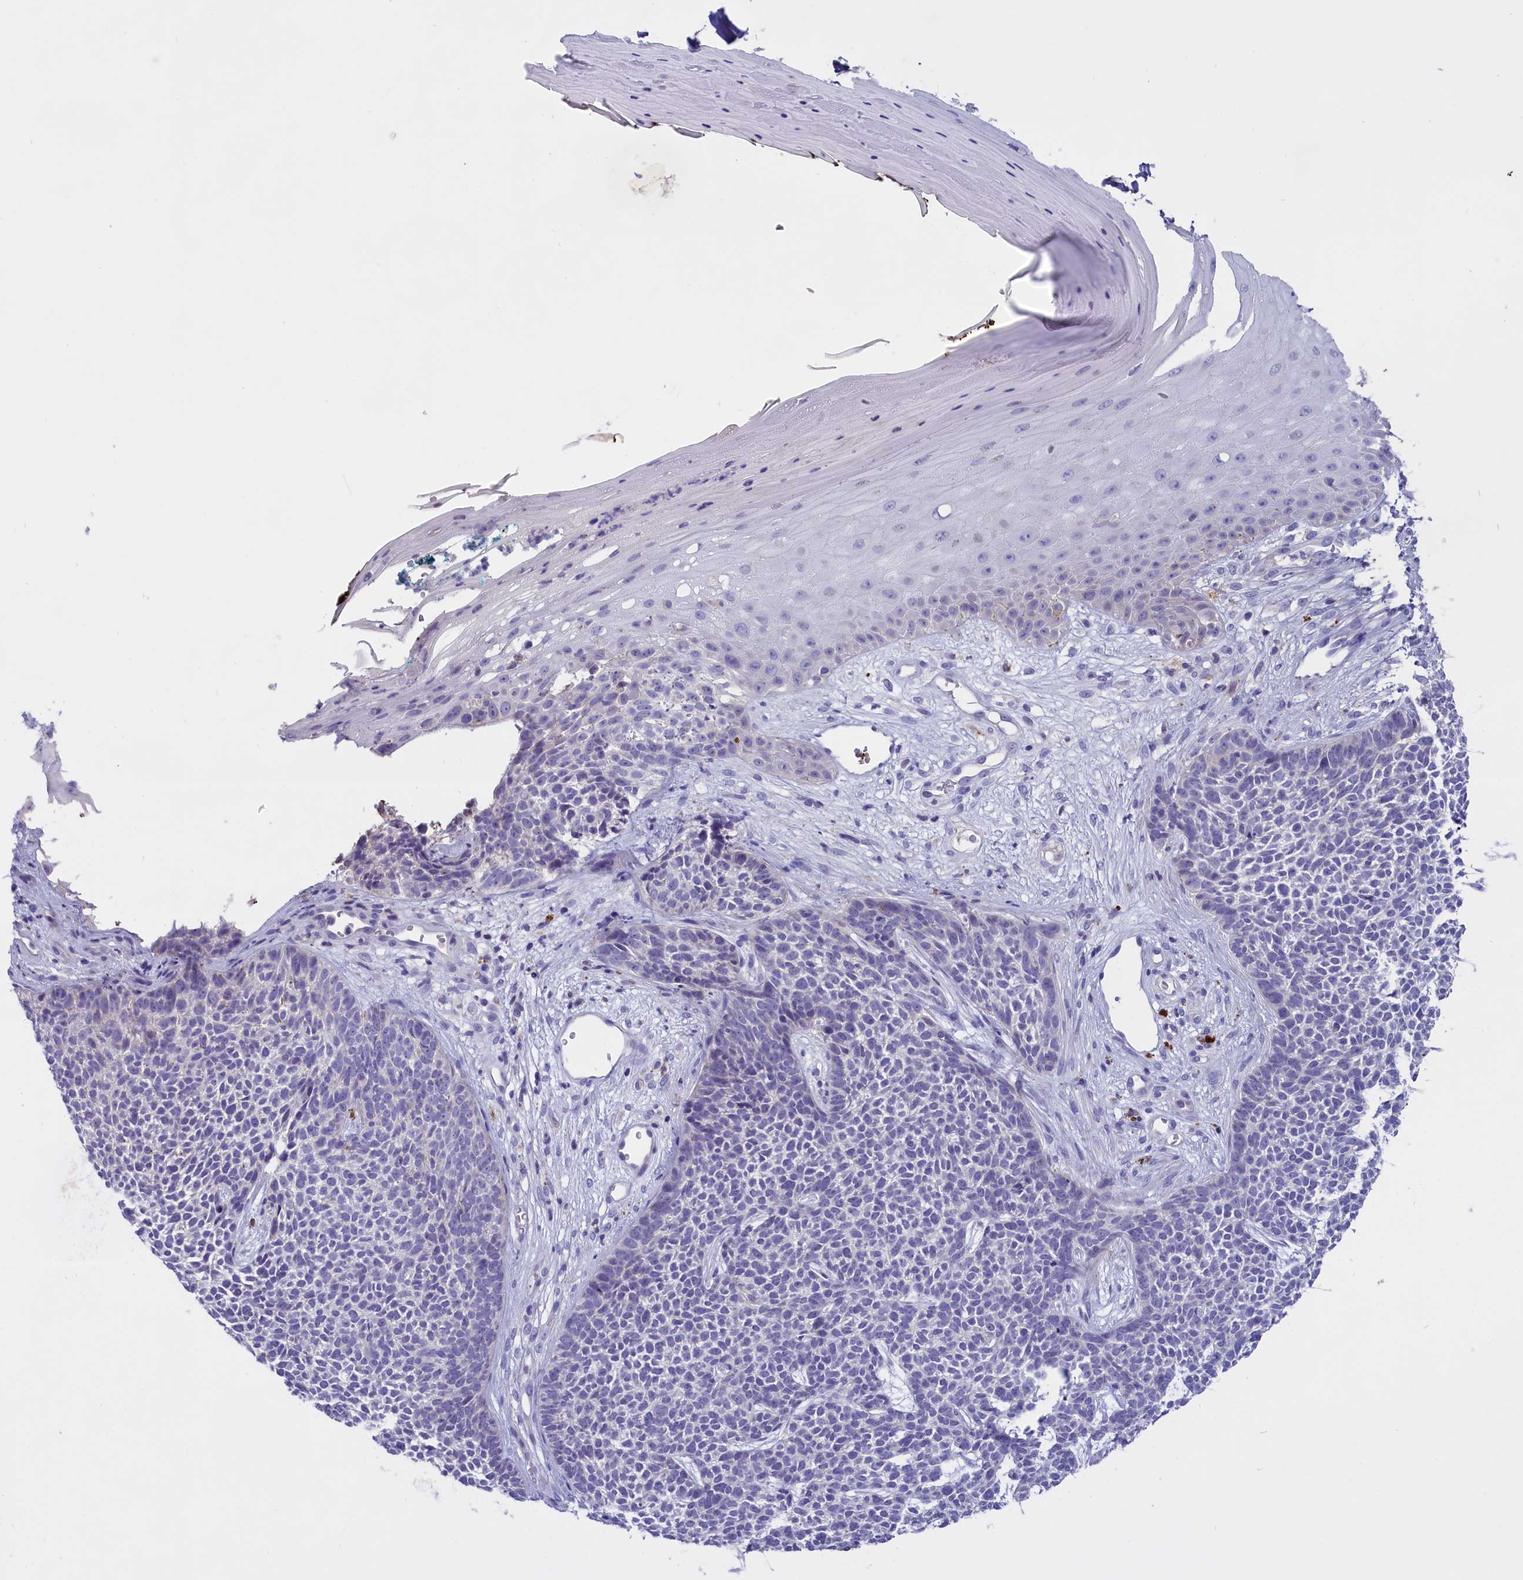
{"staining": {"intensity": "negative", "quantity": "none", "location": "none"}, "tissue": "skin cancer", "cell_type": "Tumor cells", "image_type": "cancer", "snomed": [{"axis": "morphology", "description": "Basal cell carcinoma"}, {"axis": "topography", "description": "Skin"}], "caption": "A high-resolution histopathology image shows immunohistochemistry (IHC) staining of basal cell carcinoma (skin), which reveals no significant staining in tumor cells. (DAB immunohistochemistry (IHC) with hematoxylin counter stain).", "gene": "ENPP6", "patient": {"sex": "female", "age": 84}}